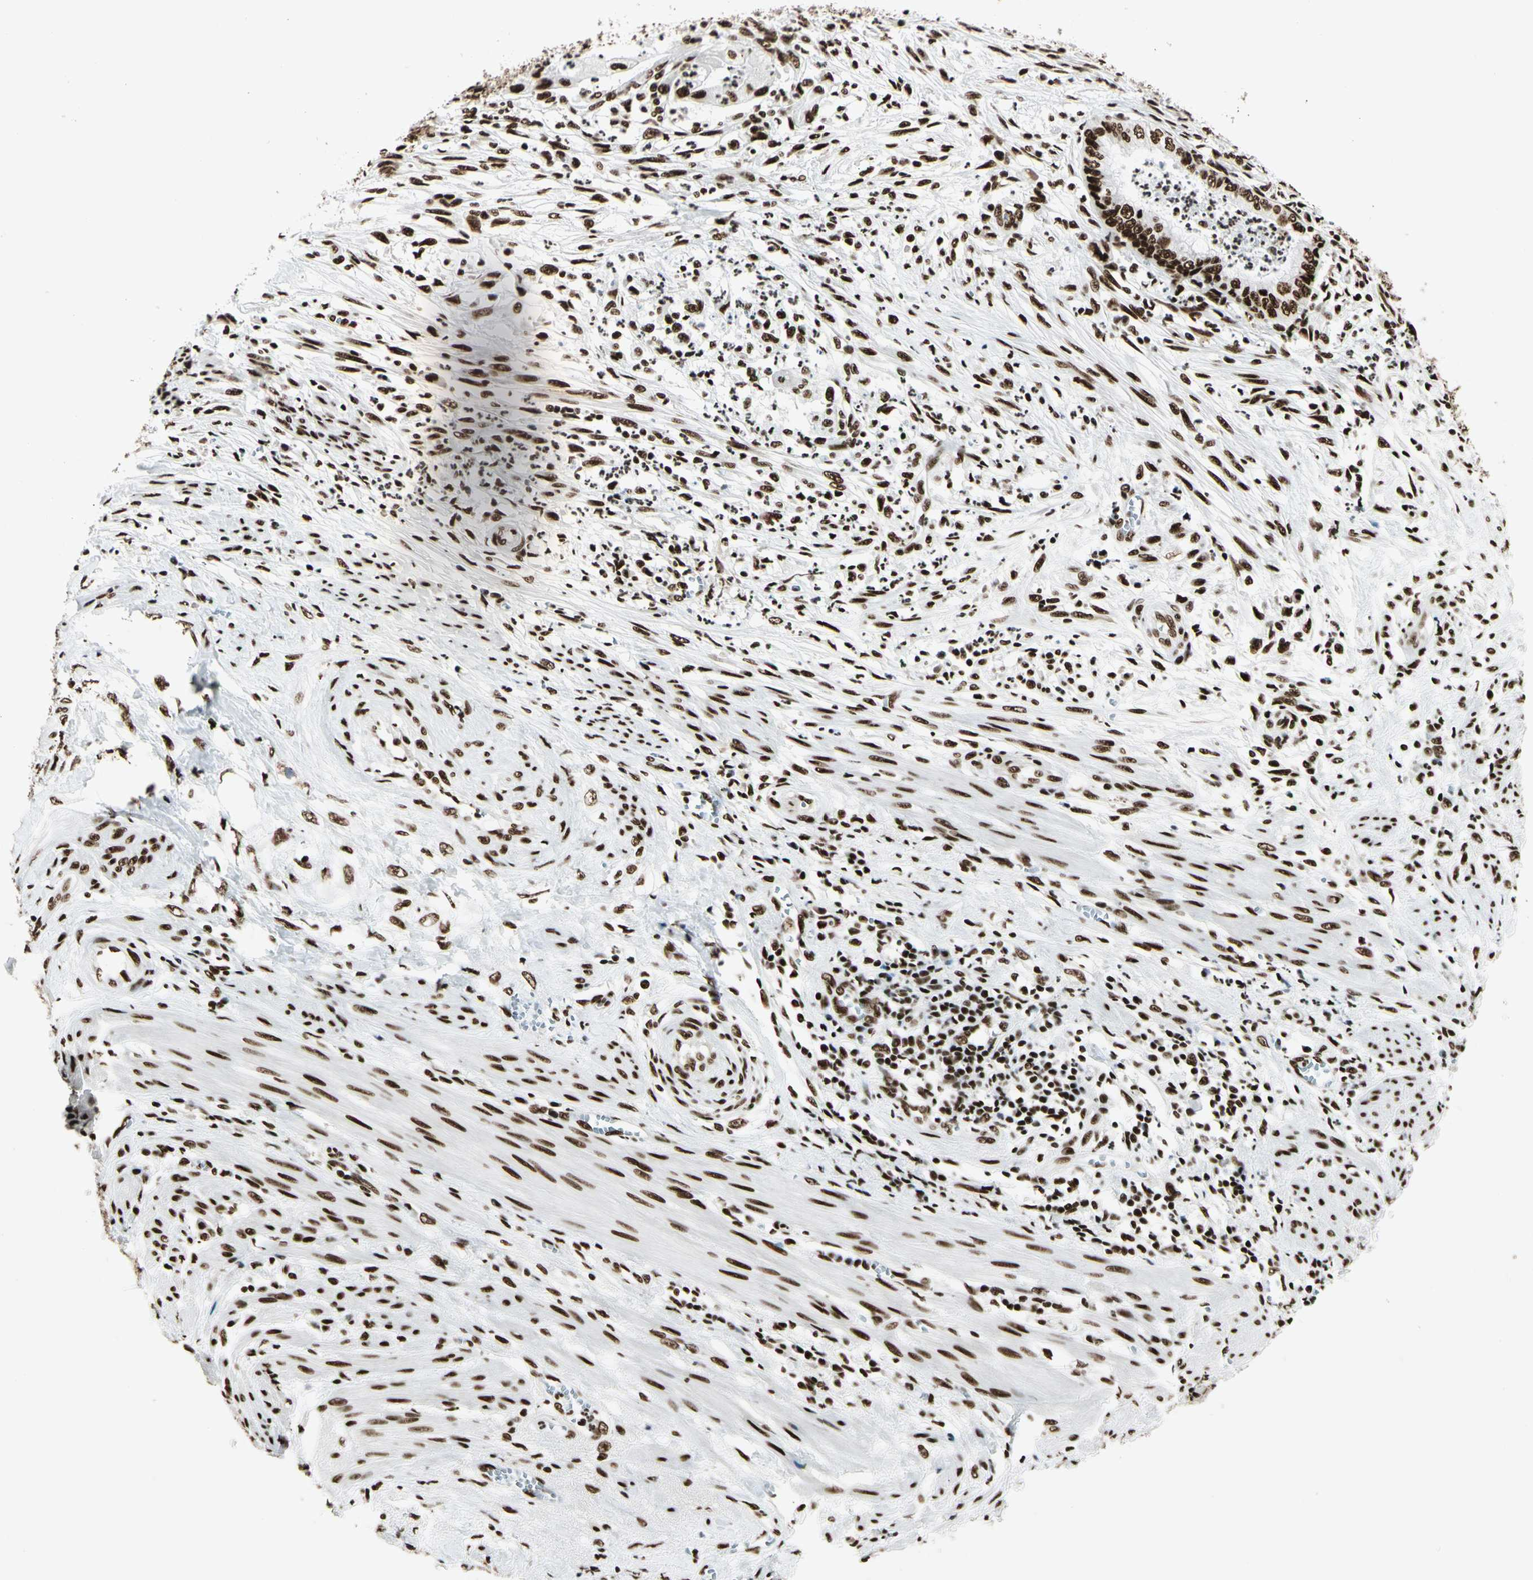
{"staining": {"intensity": "strong", "quantity": ">75%", "location": "nuclear"}, "tissue": "endometrial cancer", "cell_type": "Tumor cells", "image_type": "cancer", "snomed": [{"axis": "morphology", "description": "Necrosis, NOS"}, {"axis": "morphology", "description": "Adenocarcinoma, NOS"}, {"axis": "topography", "description": "Endometrium"}], "caption": "Endometrial adenocarcinoma stained for a protein shows strong nuclear positivity in tumor cells.", "gene": "CCAR1", "patient": {"sex": "female", "age": 79}}